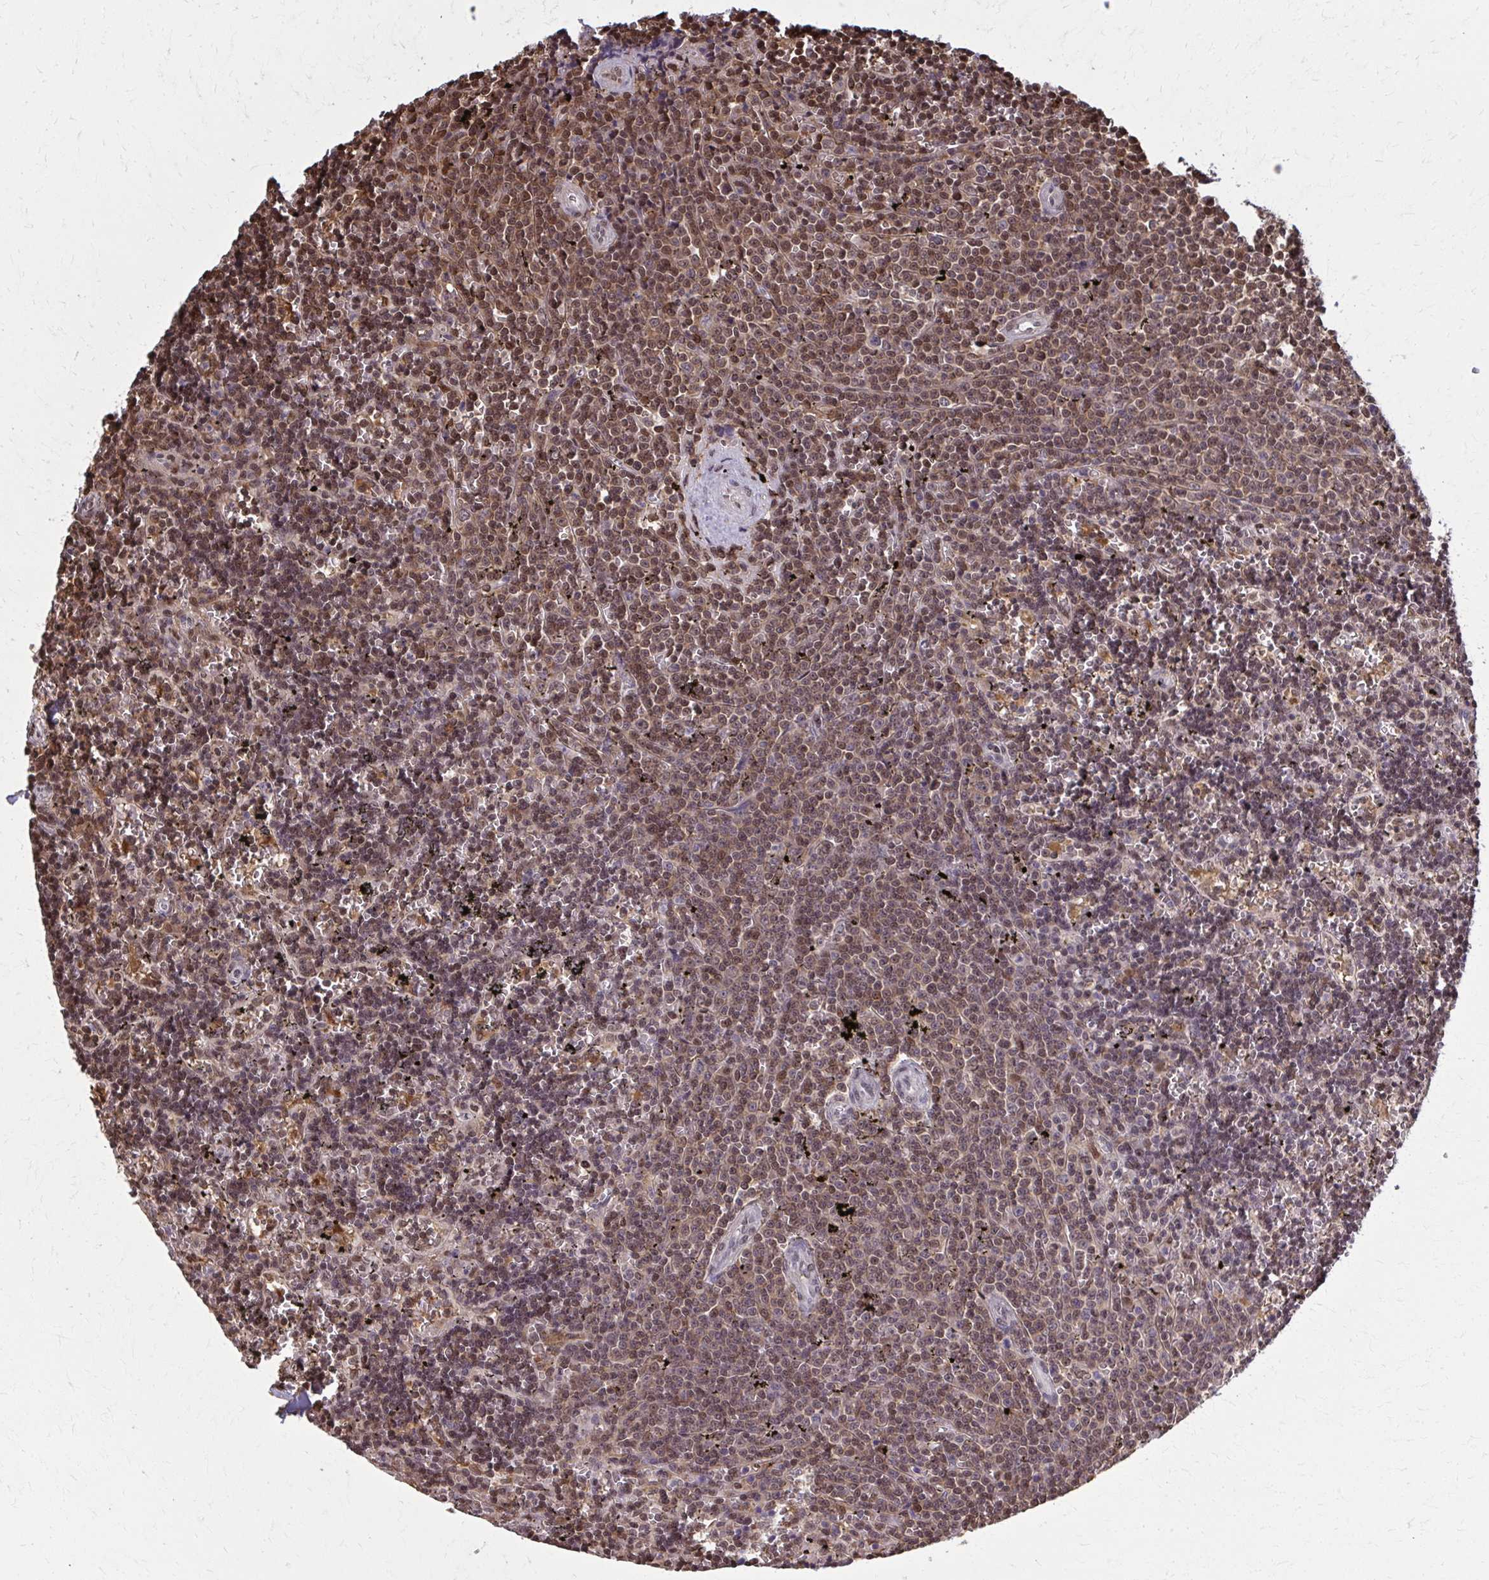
{"staining": {"intensity": "moderate", "quantity": ">75%", "location": "nuclear"}, "tissue": "lymphoma", "cell_type": "Tumor cells", "image_type": "cancer", "snomed": [{"axis": "morphology", "description": "Malignant lymphoma, non-Hodgkin's type, Low grade"}, {"axis": "topography", "description": "Spleen"}], "caption": "Immunohistochemistry of human malignant lymphoma, non-Hodgkin's type (low-grade) demonstrates medium levels of moderate nuclear staining in approximately >75% of tumor cells.", "gene": "MDH1", "patient": {"sex": "male", "age": 60}}